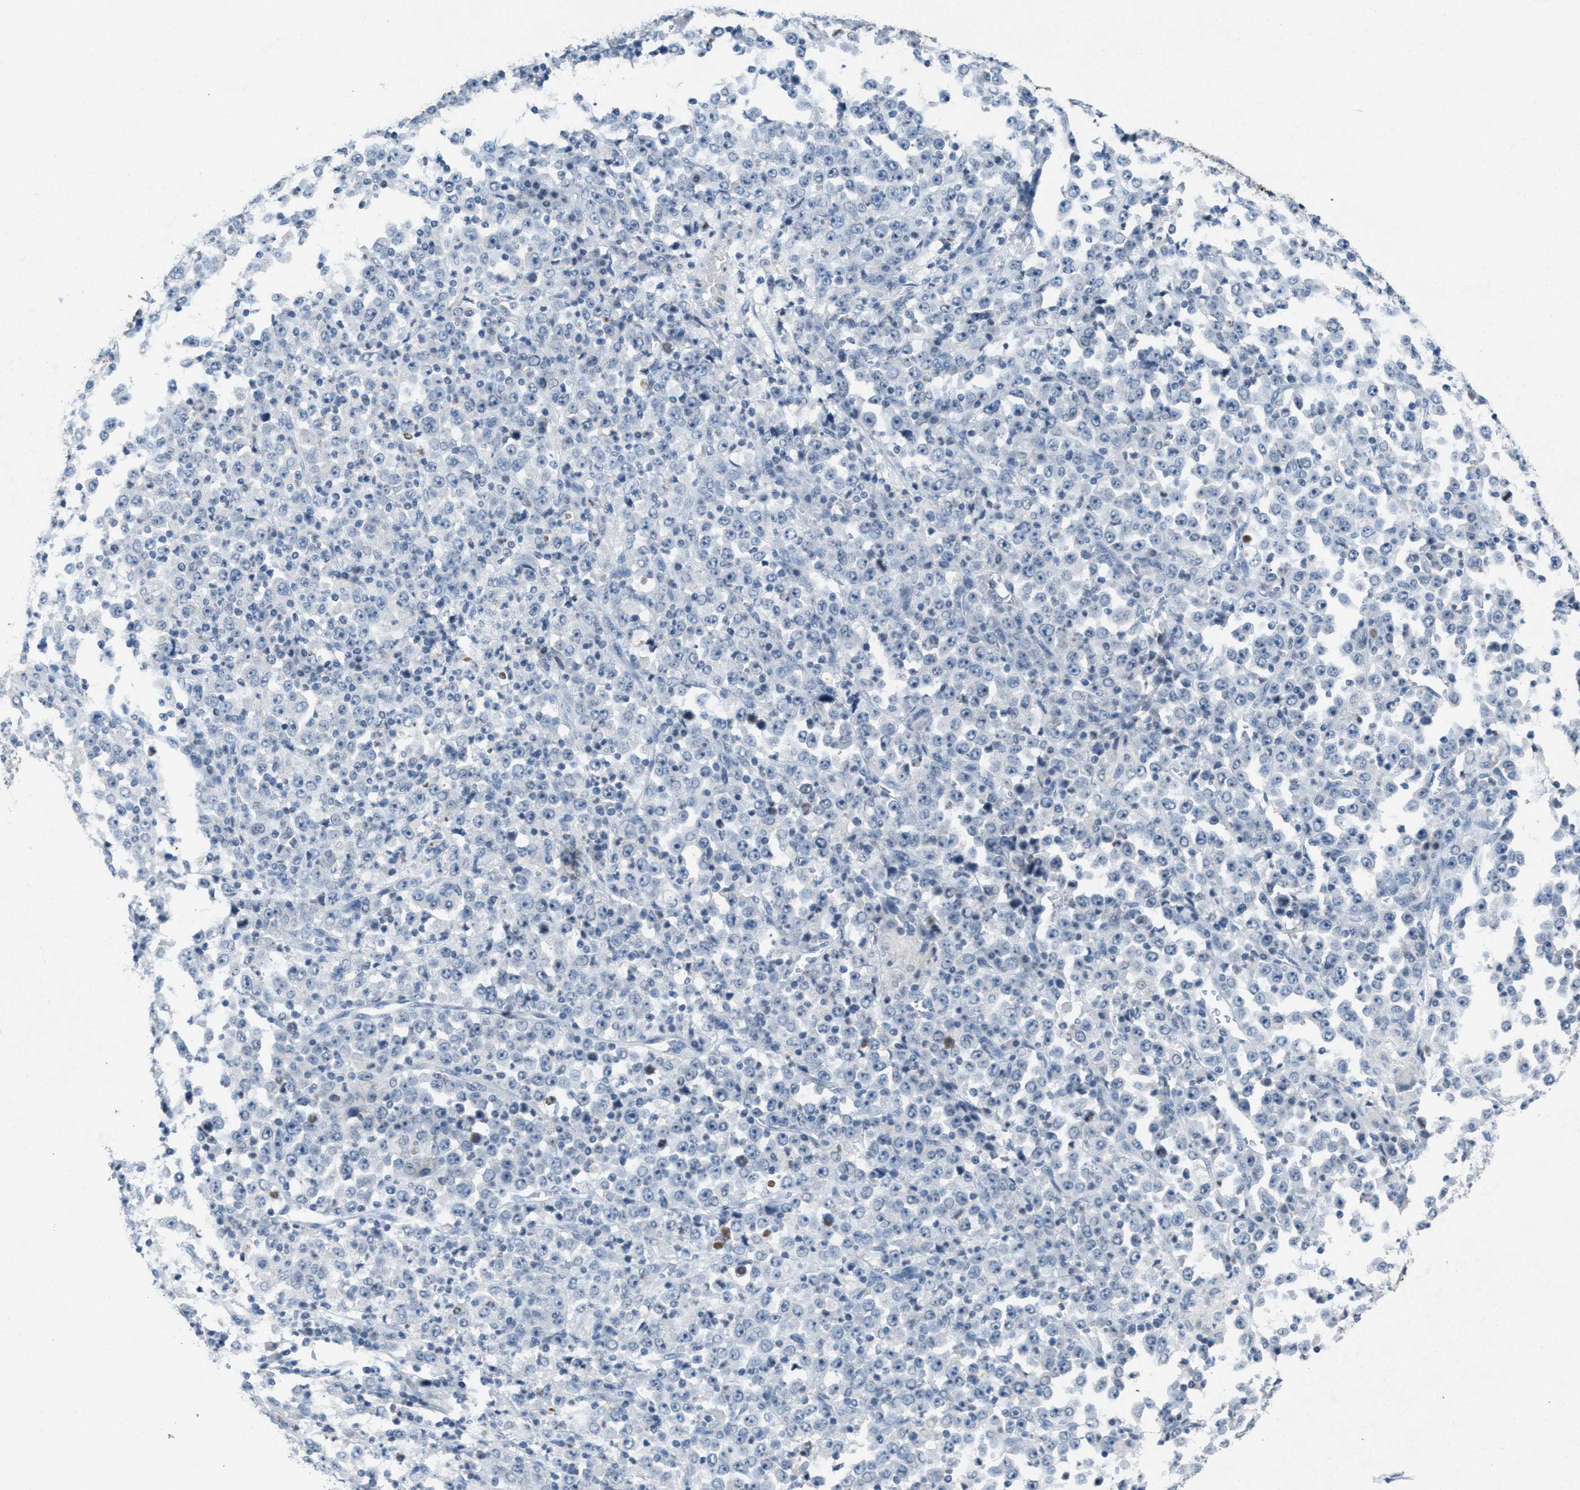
{"staining": {"intensity": "negative", "quantity": "none", "location": "none"}, "tissue": "stomach cancer", "cell_type": "Tumor cells", "image_type": "cancer", "snomed": [{"axis": "morphology", "description": "Normal tissue, NOS"}, {"axis": "morphology", "description": "Adenocarcinoma, NOS"}, {"axis": "topography", "description": "Stomach, upper"}, {"axis": "topography", "description": "Stomach"}], "caption": "Tumor cells are negative for protein expression in human stomach cancer.", "gene": "SLC5A5", "patient": {"sex": "male", "age": 59}}